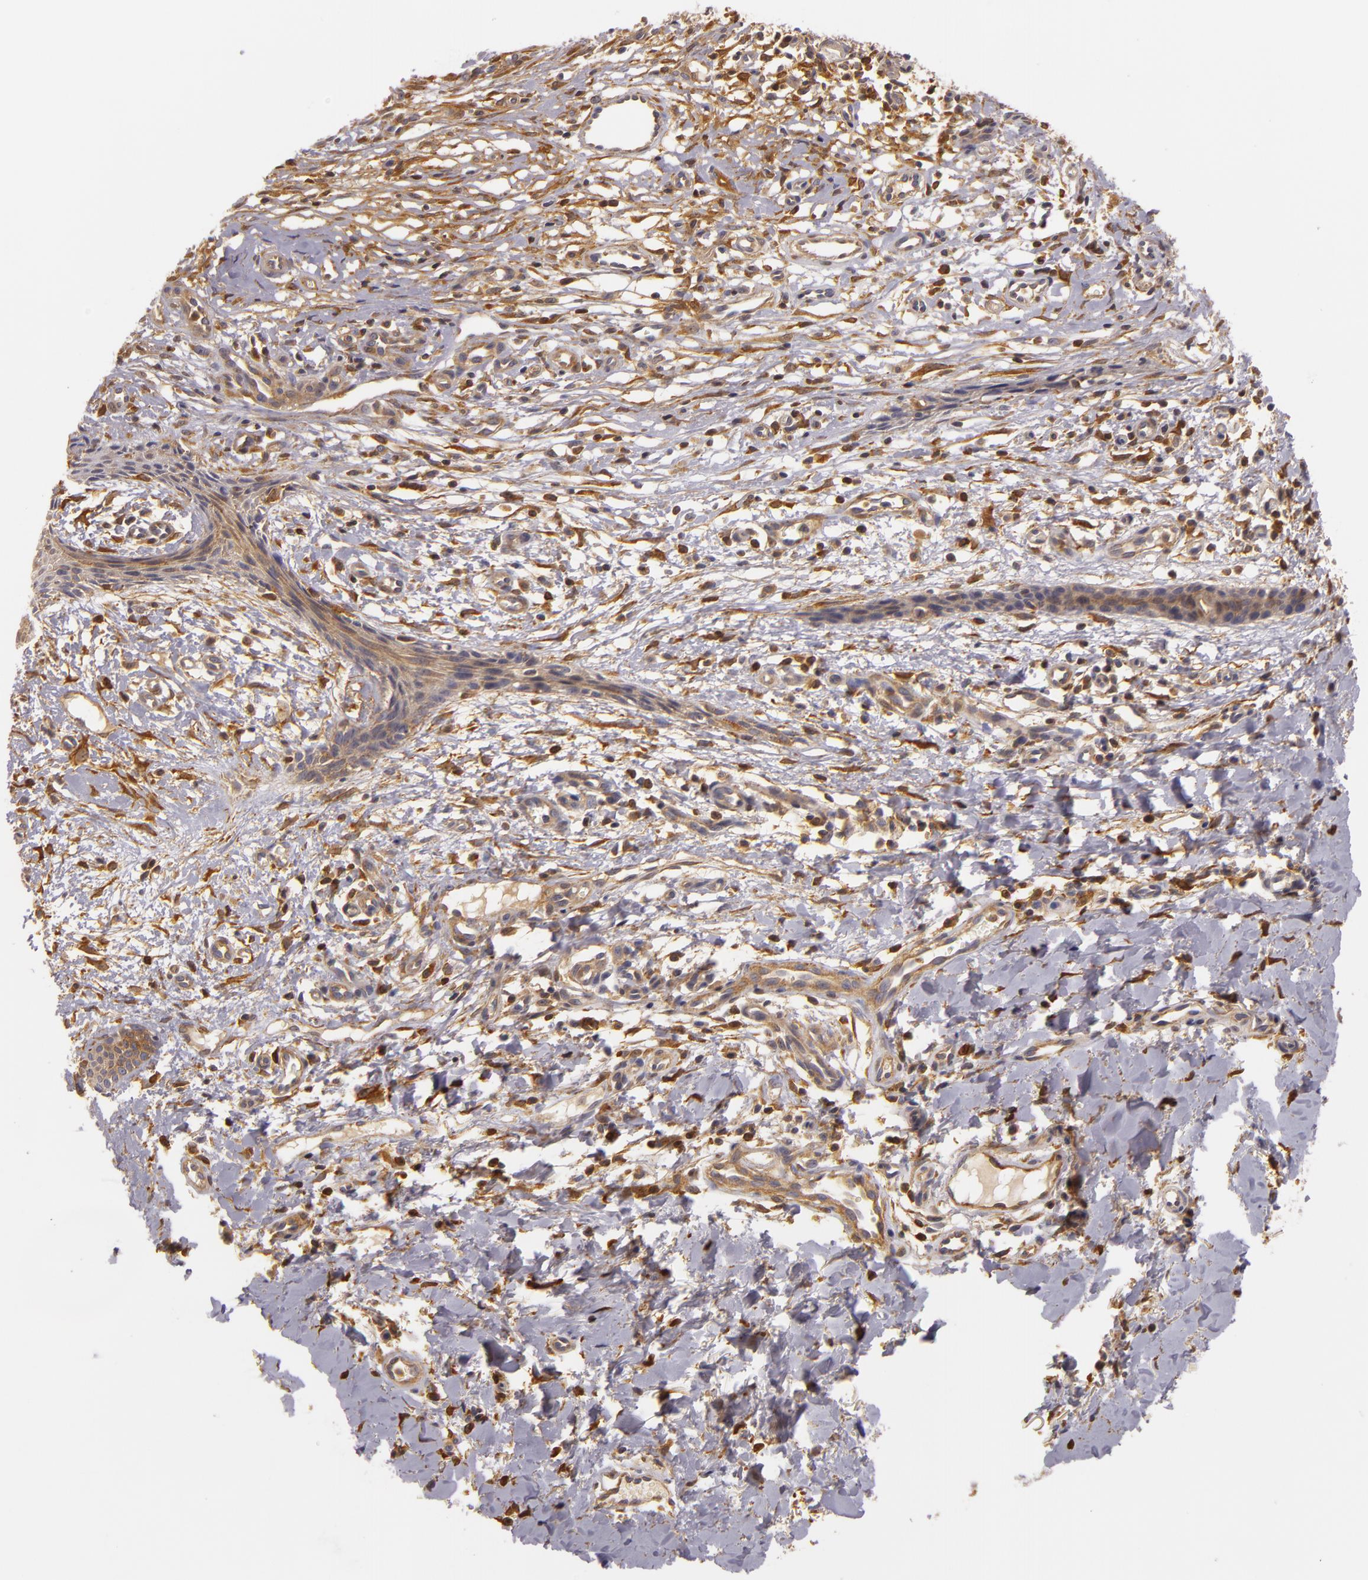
{"staining": {"intensity": "moderate", "quantity": "25%-75%", "location": "cytoplasmic/membranous"}, "tissue": "skin cancer", "cell_type": "Tumor cells", "image_type": "cancer", "snomed": [{"axis": "morphology", "description": "Basal cell carcinoma"}, {"axis": "topography", "description": "Skin"}], "caption": "Immunohistochemical staining of skin cancer demonstrates medium levels of moderate cytoplasmic/membranous expression in approximately 25%-75% of tumor cells. The protein of interest is shown in brown color, while the nuclei are stained blue.", "gene": "TOM1", "patient": {"sex": "male", "age": 75}}